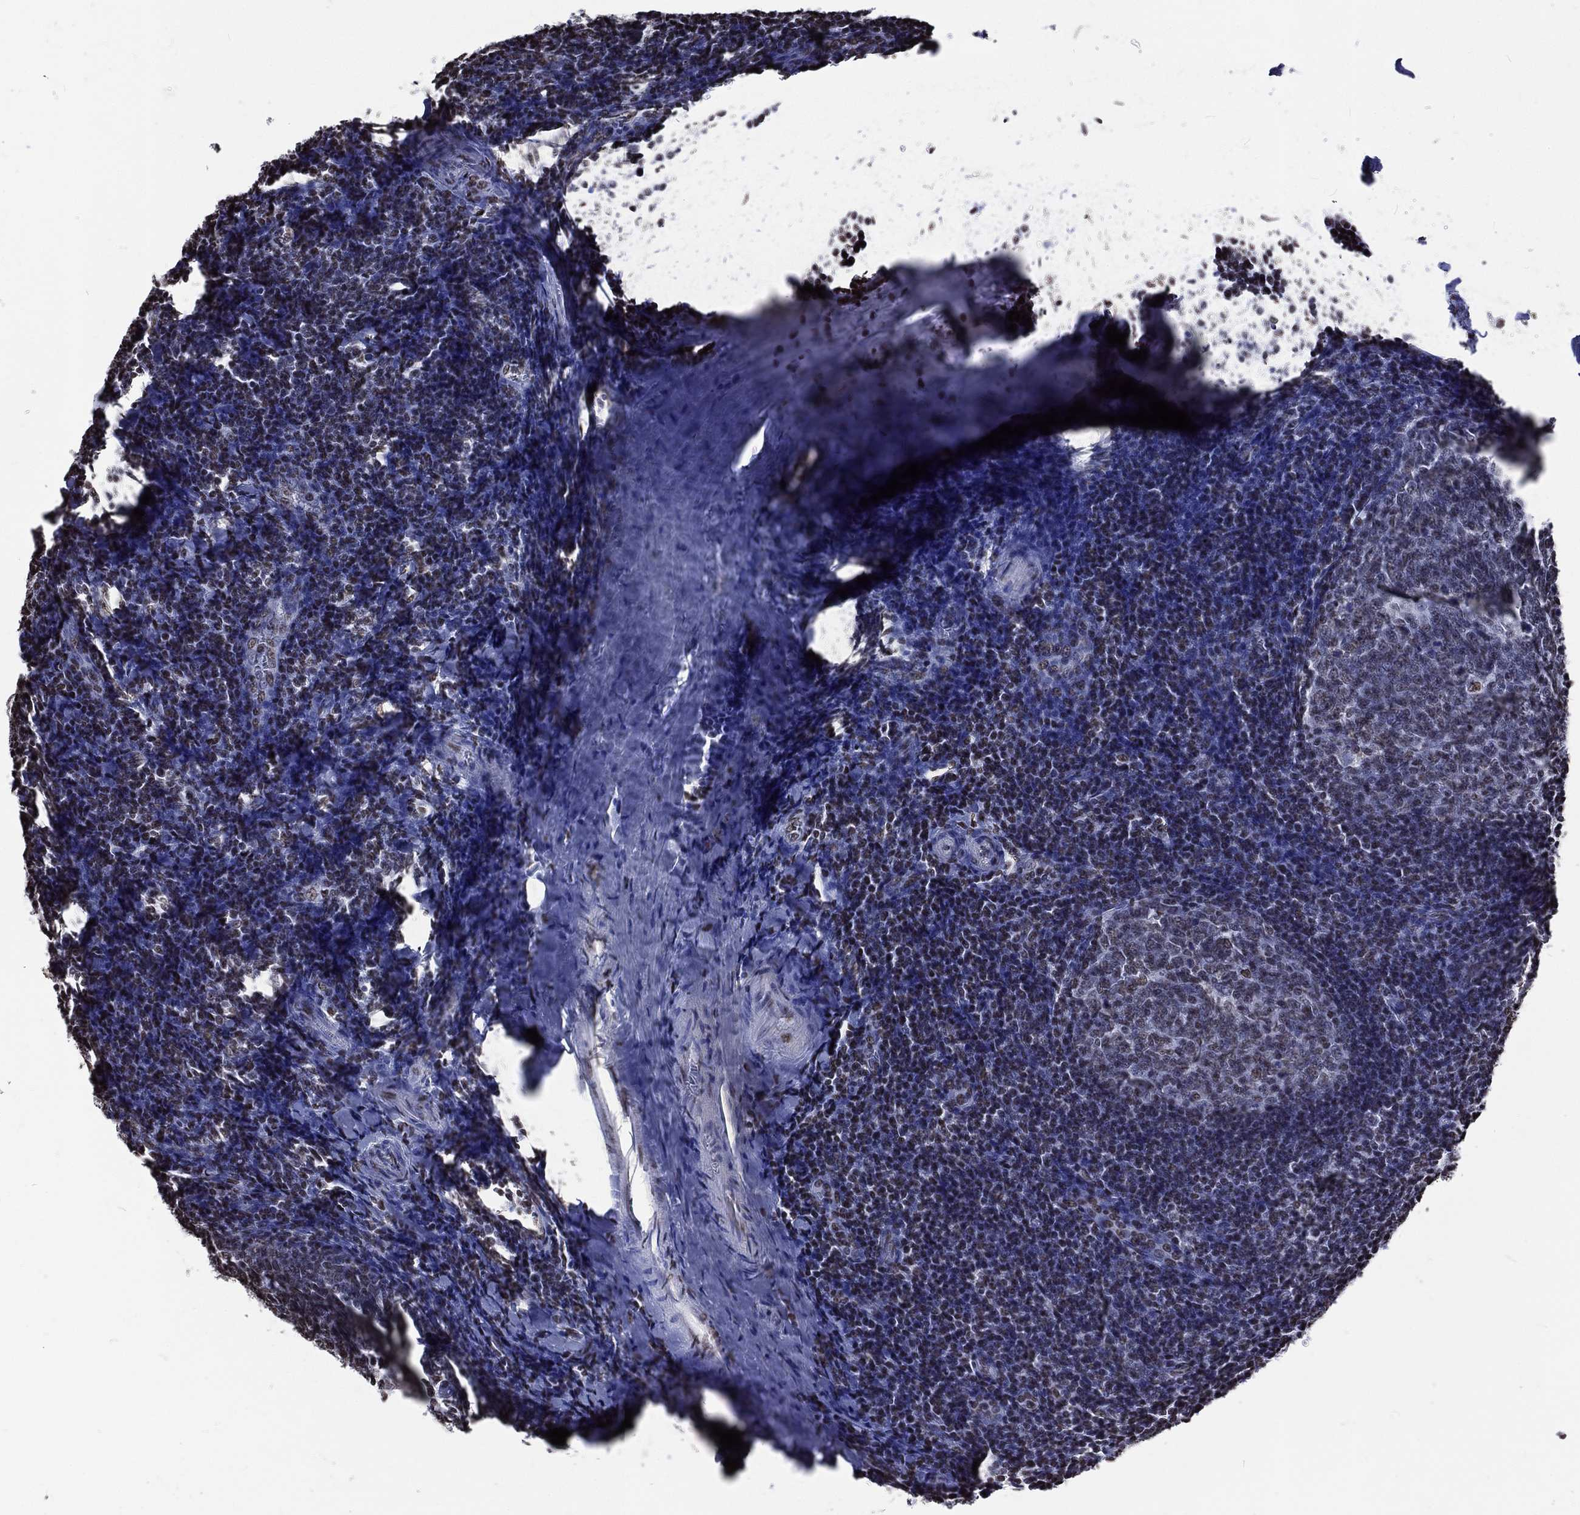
{"staining": {"intensity": "moderate", "quantity": "<25%", "location": "nuclear"}, "tissue": "tonsil", "cell_type": "Germinal center cells", "image_type": "normal", "snomed": [{"axis": "morphology", "description": "Normal tissue, NOS"}, {"axis": "topography", "description": "Tonsil"}], "caption": "Human tonsil stained for a protein (brown) demonstrates moderate nuclear positive positivity in about <25% of germinal center cells.", "gene": "RETREG2", "patient": {"sex": "male", "age": 20}}